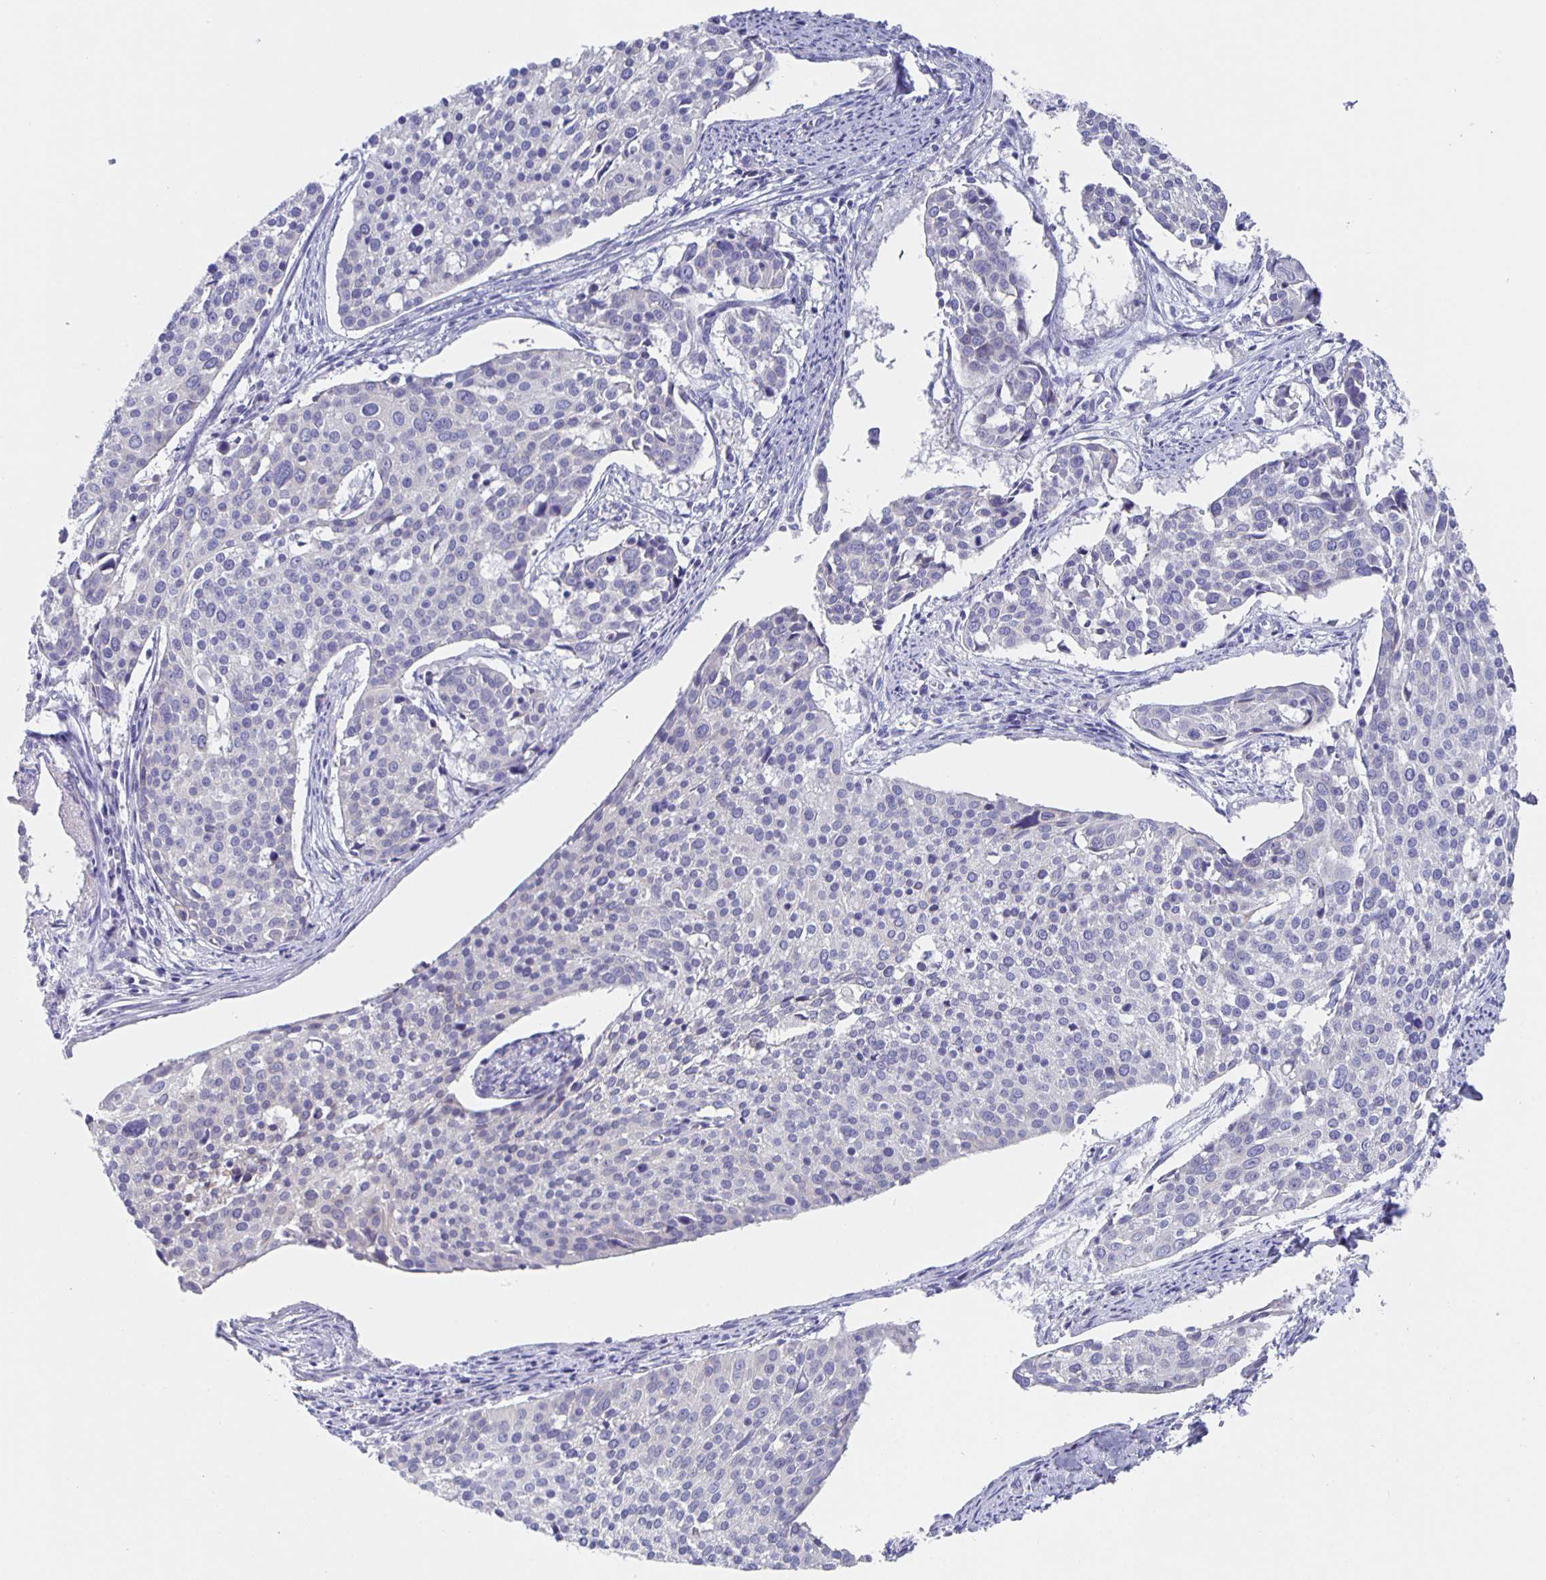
{"staining": {"intensity": "negative", "quantity": "none", "location": "none"}, "tissue": "cervical cancer", "cell_type": "Tumor cells", "image_type": "cancer", "snomed": [{"axis": "morphology", "description": "Squamous cell carcinoma, NOS"}, {"axis": "topography", "description": "Cervix"}], "caption": "Photomicrograph shows no protein positivity in tumor cells of cervical cancer tissue.", "gene": "CFAP74", "patient": {"sex": "female", "age": 39}}